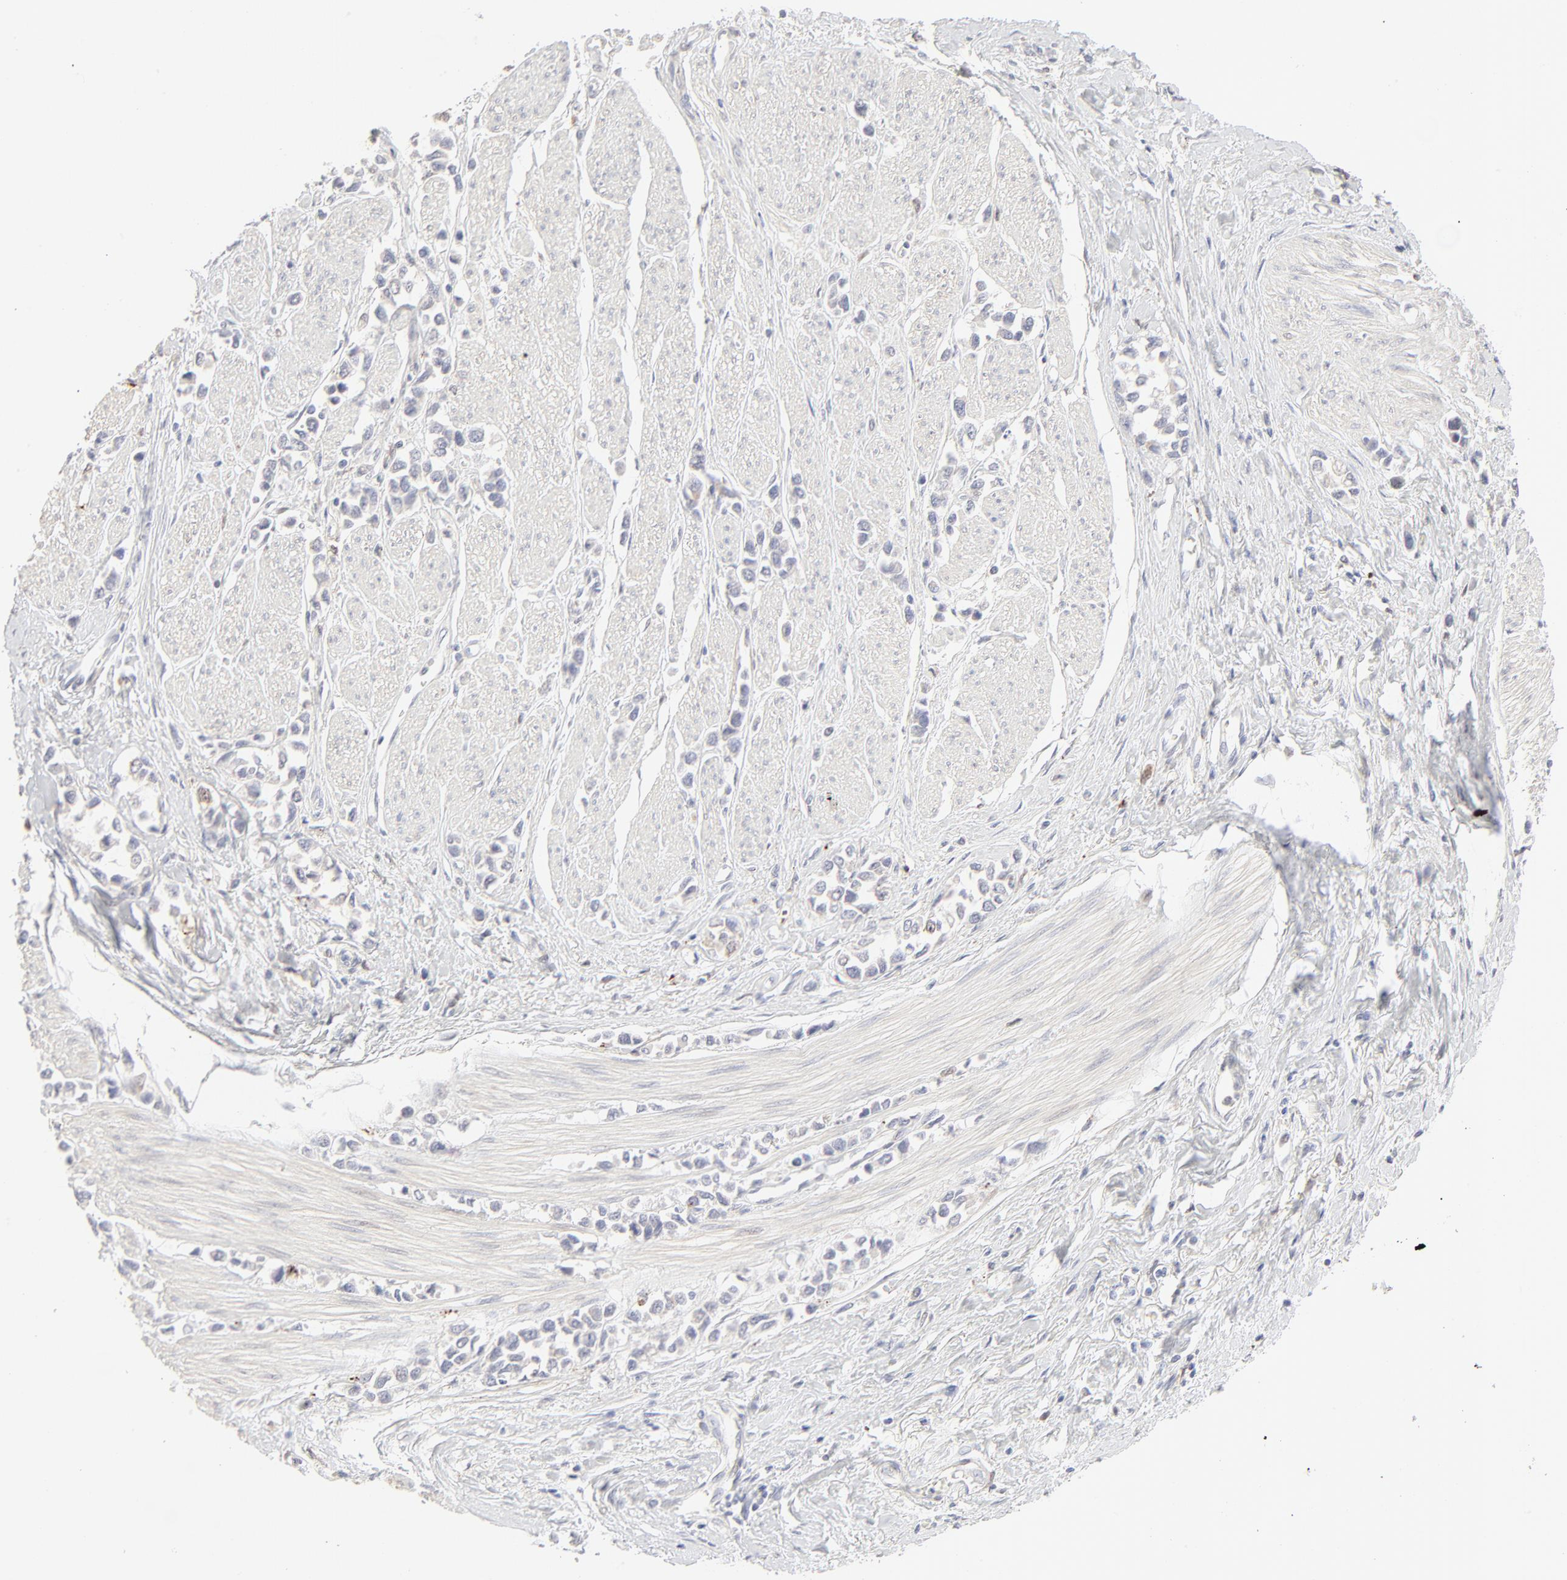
{"staining": {"intensity": "negative", "quantity": "none", "location": "none"}, "tissue": "stomach cancer", "cell_type": "Tumor cells", "image_type": "cancer", "snomed": [{"axis": "morphology", "description": "Adenocarcinoma, NOS"}, {"axis": "topography", "description": "Stomach, upper"}], "caption": "Immunohistochemistry photomicrograph of stomach adenocarcinoma stained for a protein (brown), which displays no expression in tumor cells.", "gene": "LGALS2", "patient": {"sex": "male", "age": 76}}